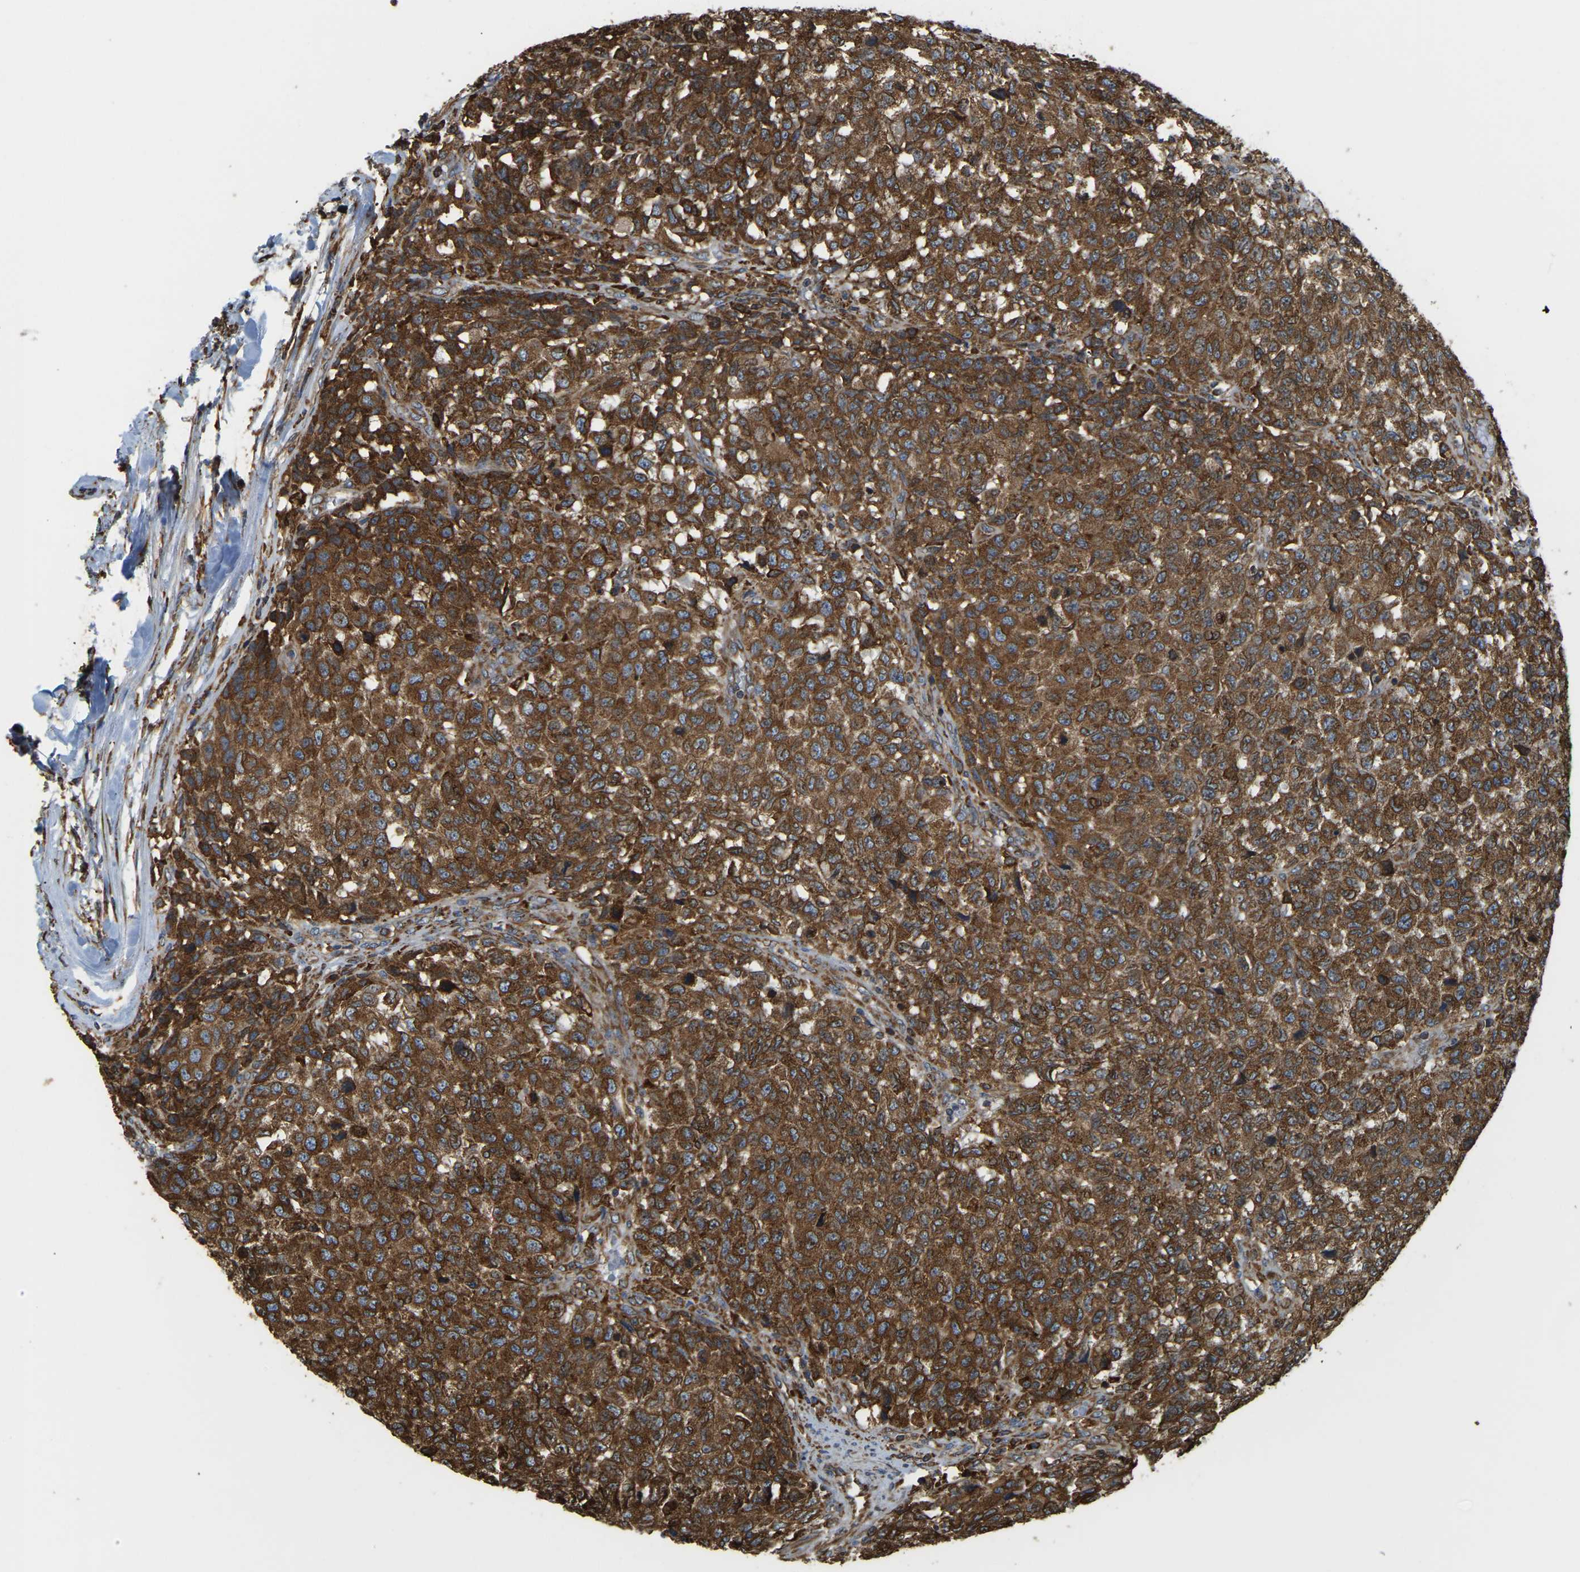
{"staining": {"intensity": "strong", "quantity": ">75%", "location": "cytoplasmic/membranous"}, "tissue": "testis cancer", "cell_type": "Tumor cells", "image_type": "cancer", "snomed": [{"axis": "morphology", "description": "Seminoma, NOS"}, {"axis": "topography", "description": "Testis"}], "caption": "Approximately >75% of tumor cells in human testis cancer (seminoma) show strong cytoplasmic/membranous protein staining as visualized by brown immunohistochemical staining.", "gene": "RNF115", "patient": {"sex": "male", "age": 59}}